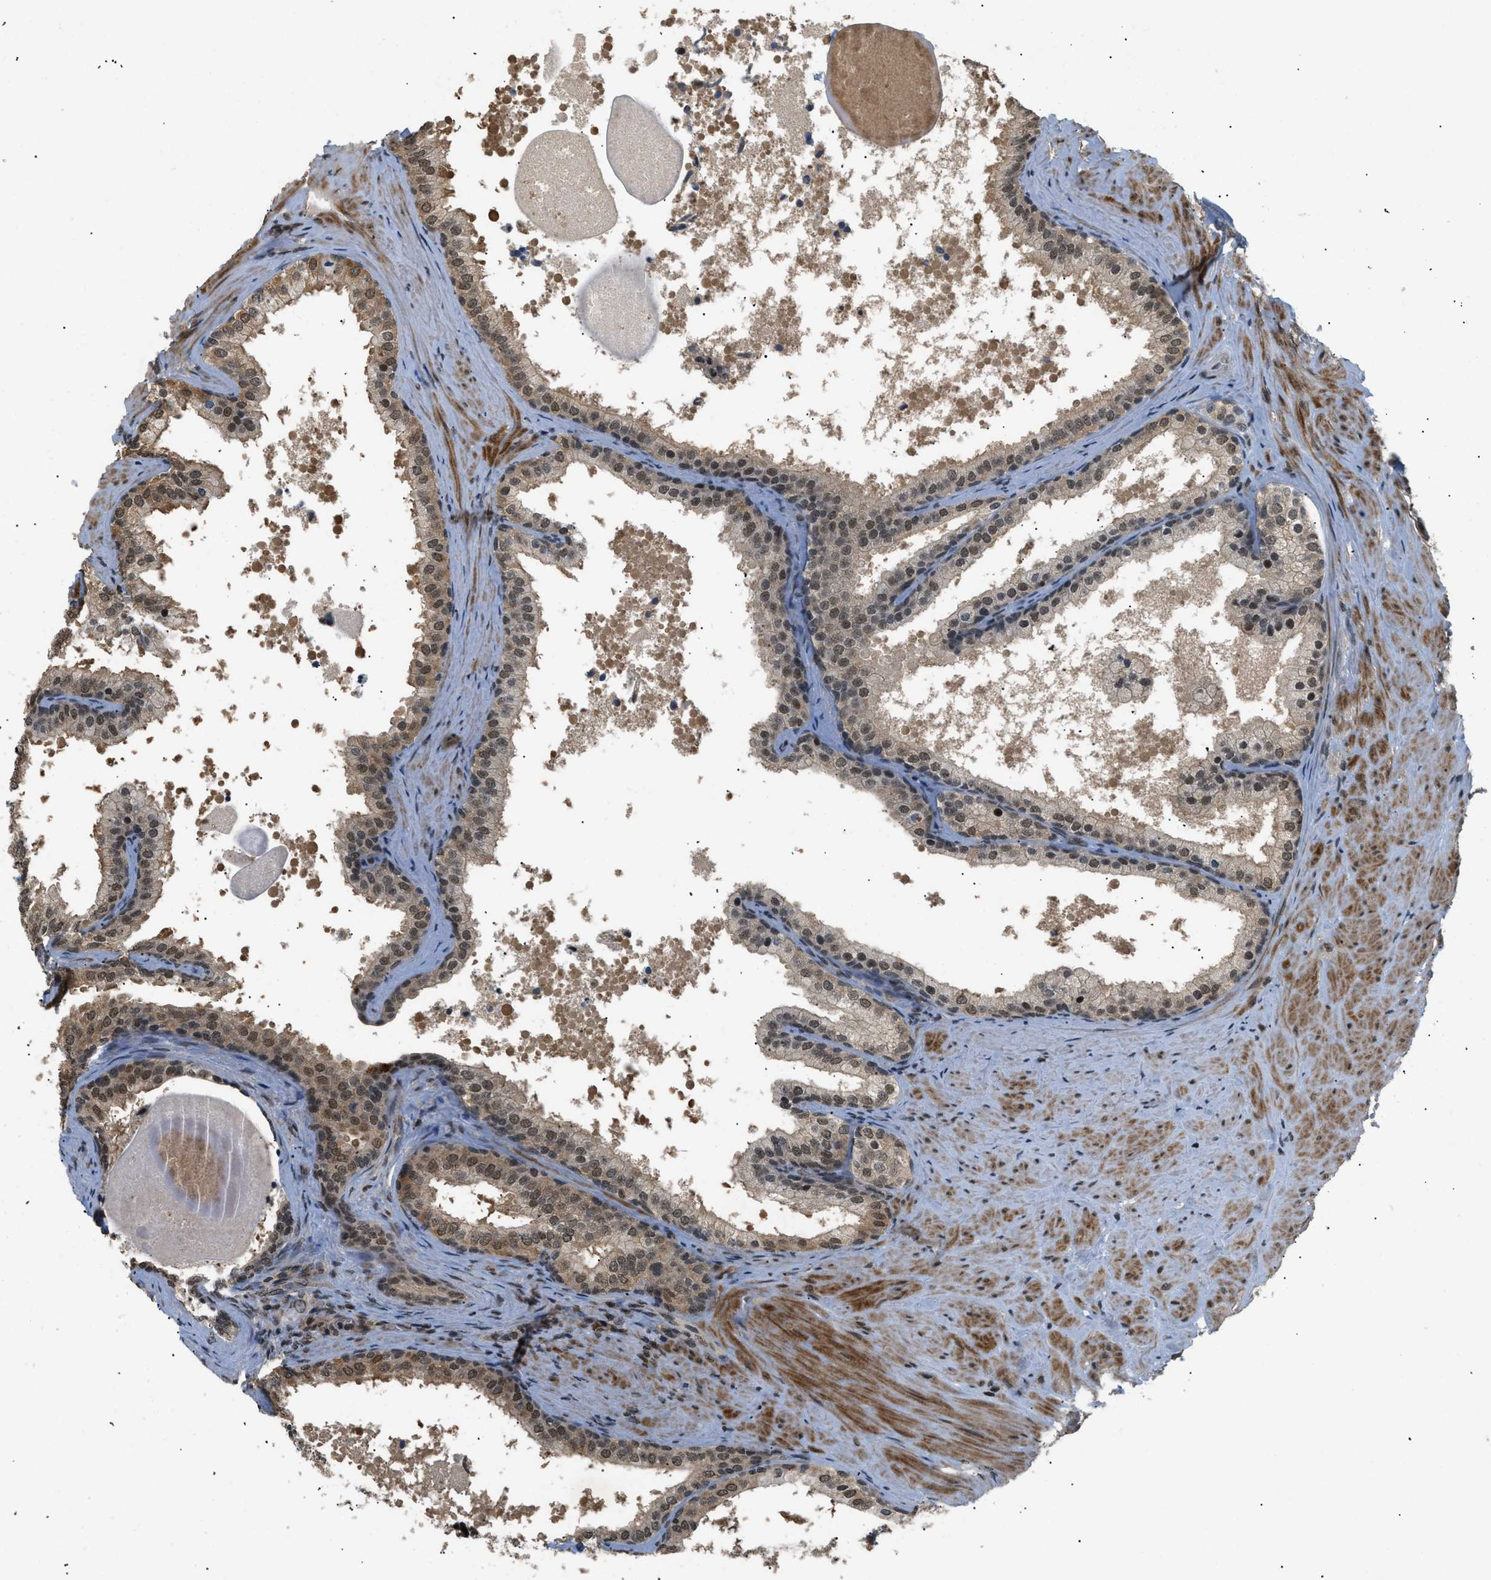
{"staining": {"intensity": "moderate", "quantity": "25%-75%", "location": "cytoplasmic/membranous,nuclear"}, "tissue": "prostate cancer", "cell_type": "Tumor cells", "image_type": "cancer", "snomed": [{"axis": "morphology", "description": "Adenocarcinoma, Low grade"}, {"axis": "topography", "description": "Prostate"}], "caption": "Immunohistochemistry (IHC) histopathology image of human prostate adenocarcinoma (low-grade) stained for a protein (brown), which exhibits medium levels of moderate cytoplasmic/membranous and nuclear staining in approximately 25%-75% of tumor cells.", "gene": "RBM5", "patient": {"sex": "male", "age": 69}}